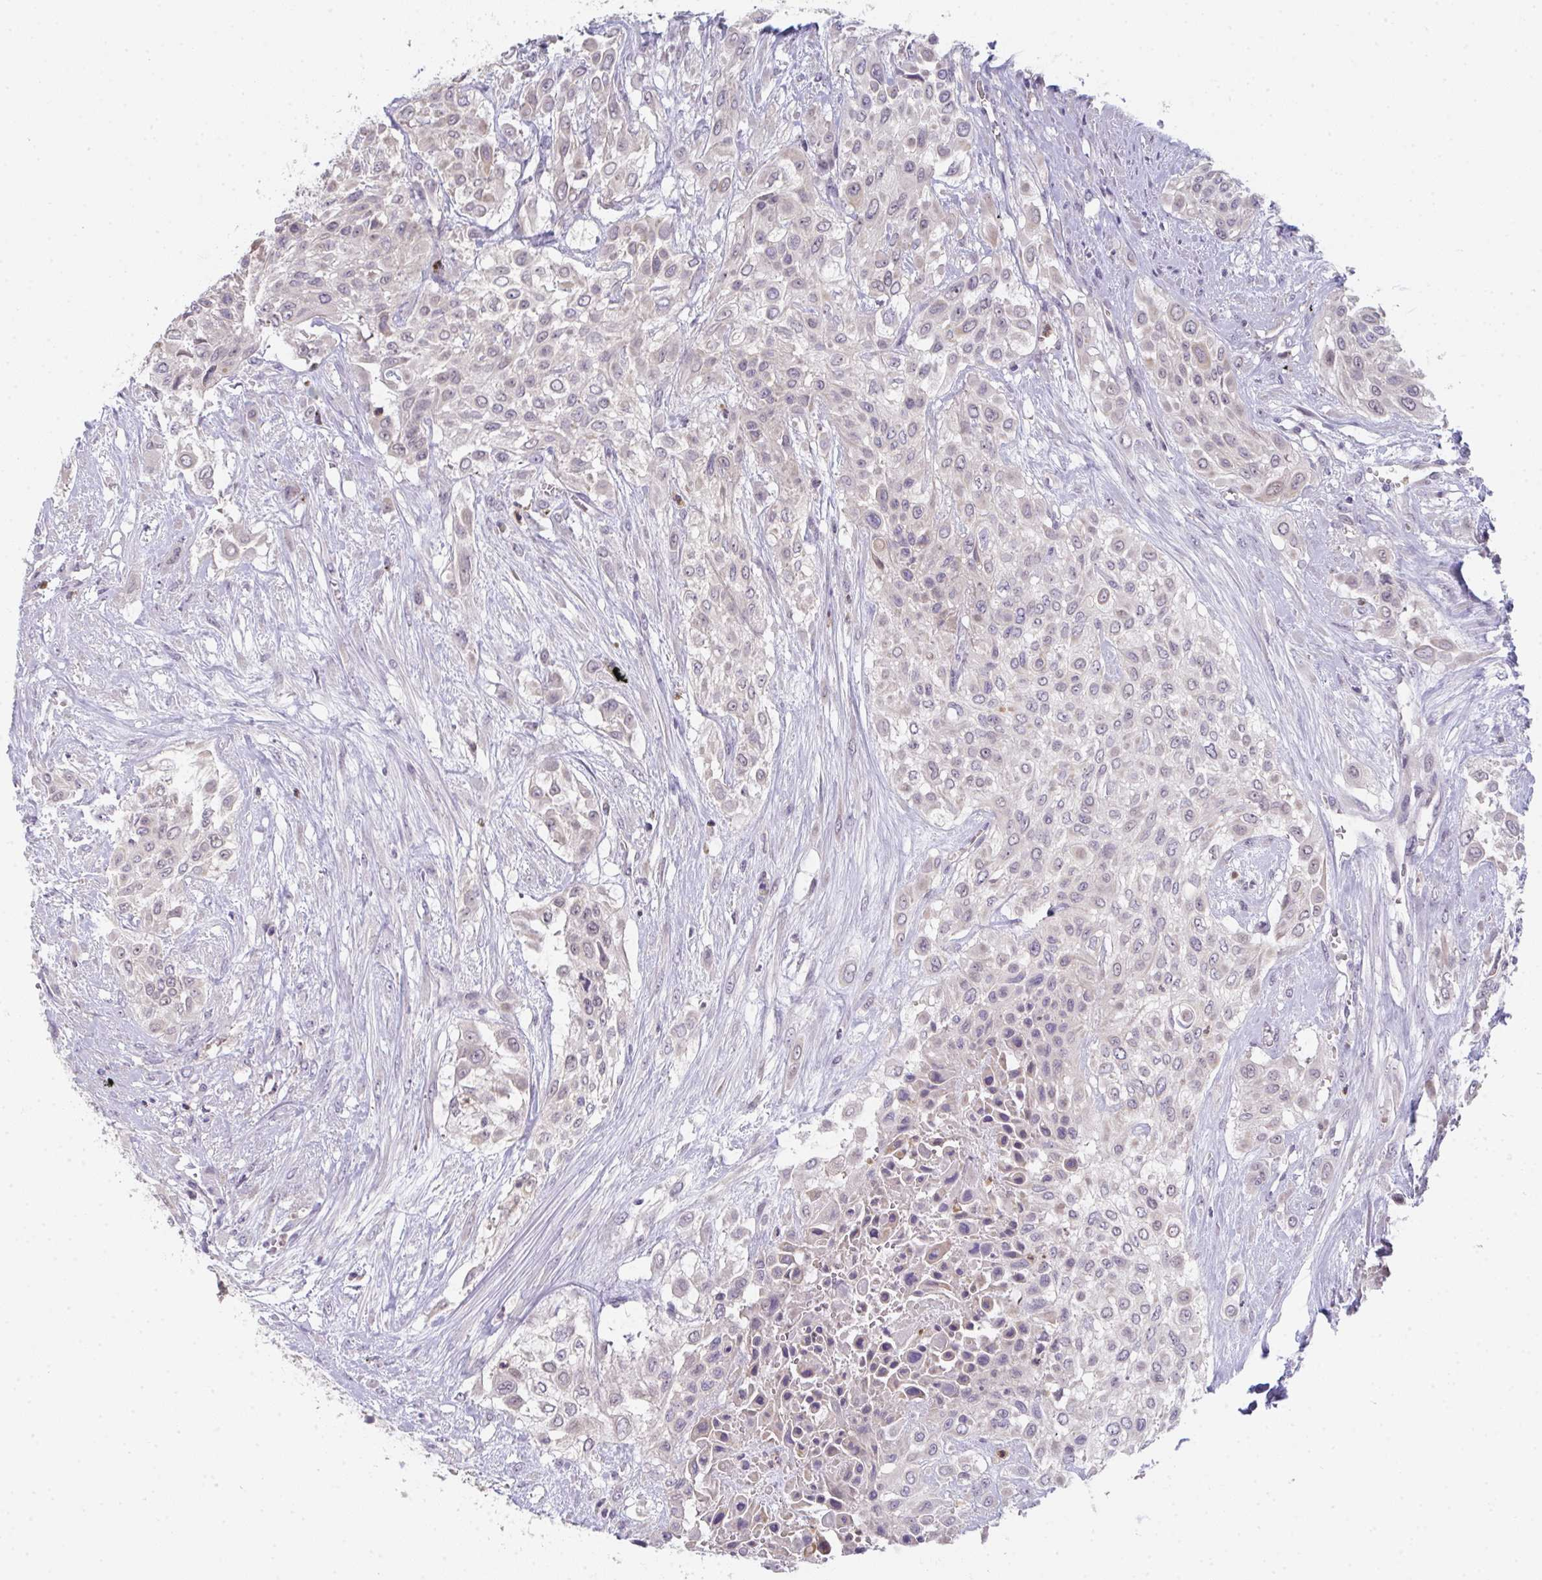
{"staining": {"intensity": "weak", "quantity": "25%-75%", "location": "nuclear"}, "tissue": "urothelial cancer", "cell_type": "Tumor cells", "image_type": "cancer", "snomed": [{"axis": "morphology", "description": "Urothelial carcinoma, High grade"}, {"axis": "topography", "description": "Urinary bladder"}], "caption": "Urothelial cancer was stained to show a protein in brown. There is low levels of weak nuclear expression in approximately 25%-75% of tumor cells. (DAB IHC with brightfield microscopy, high magnification).", "gene": "RIOK1", "patient": {"sex": "male", "age": 57}}